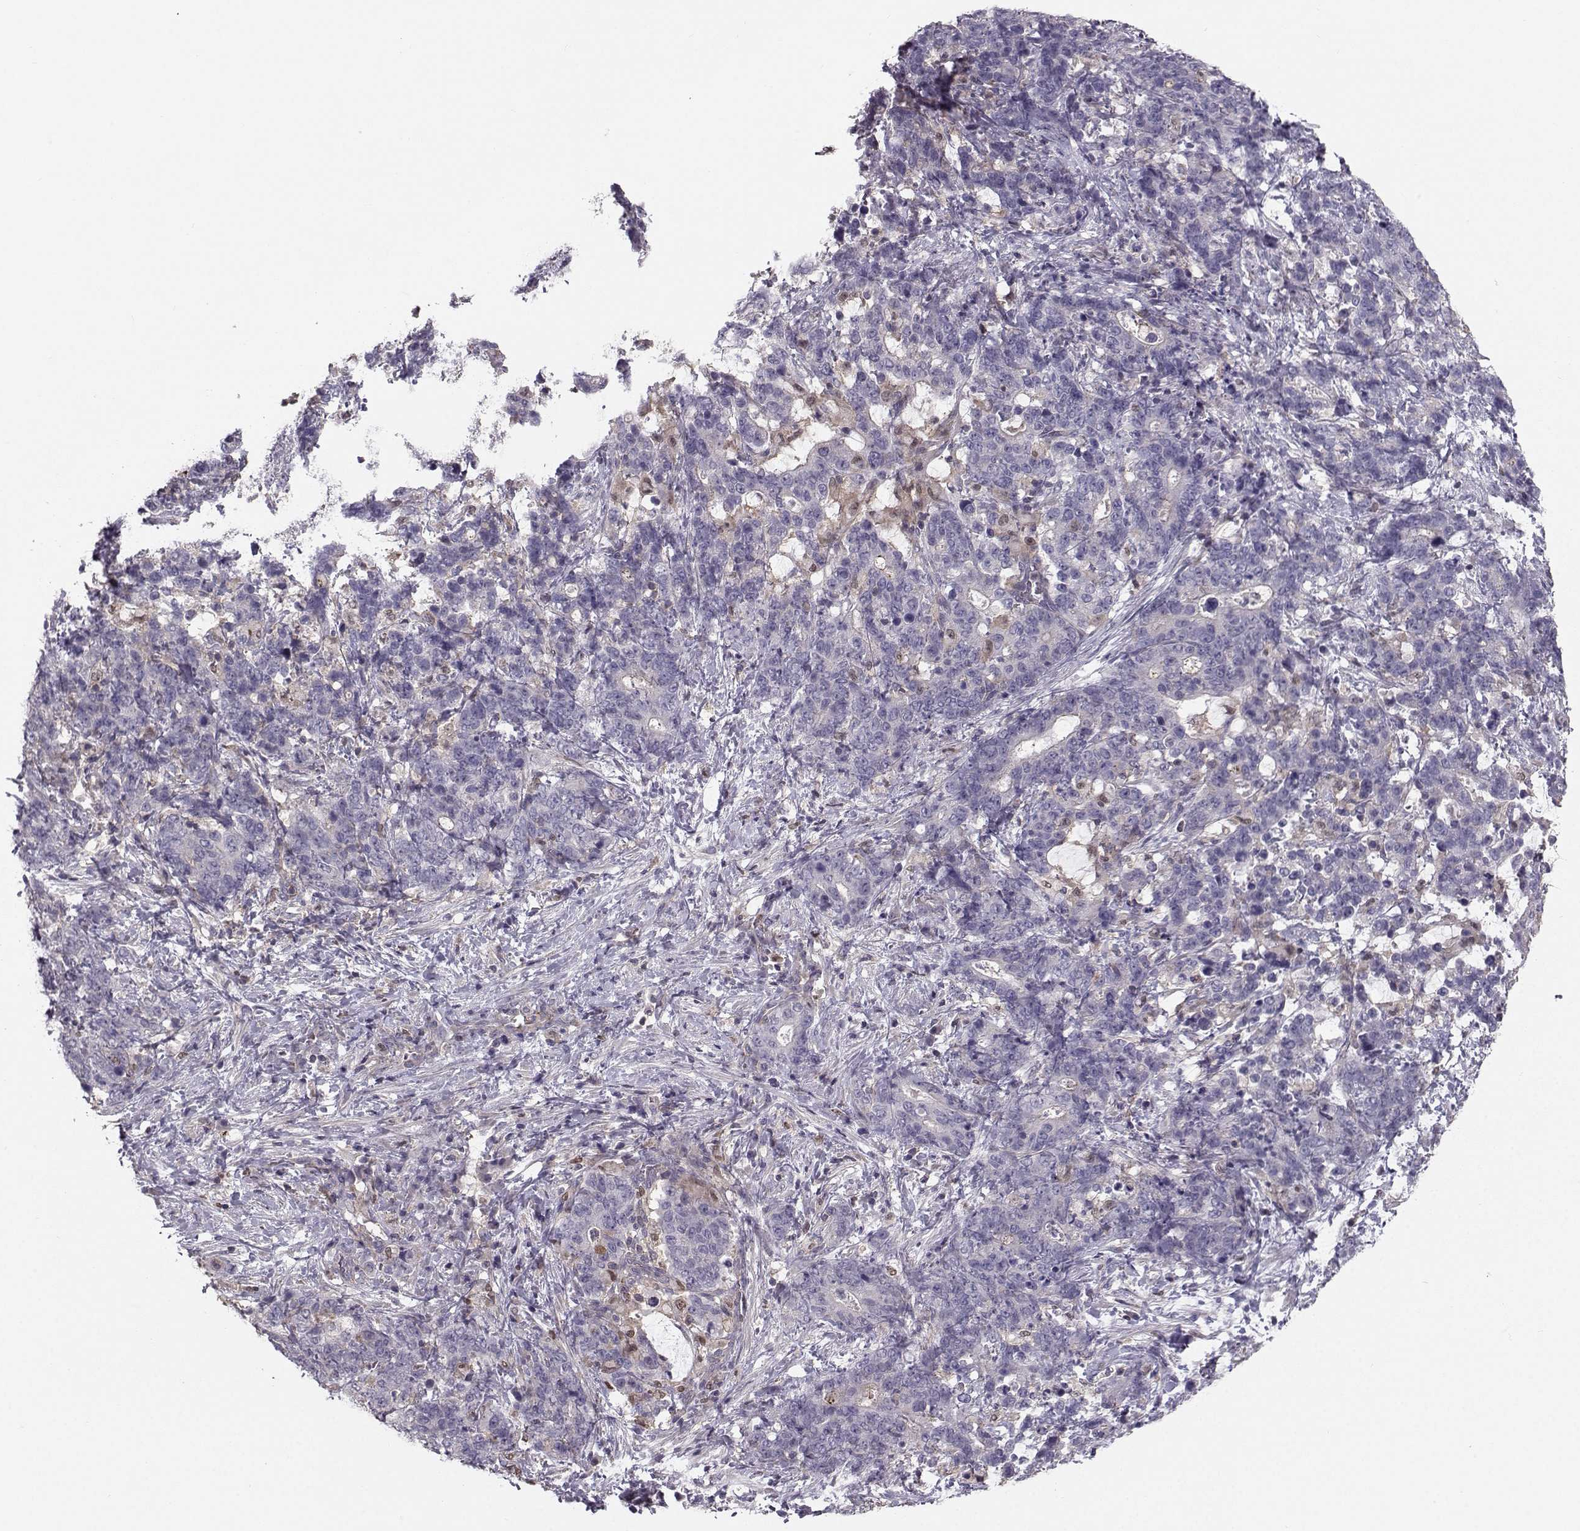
{"staining": {"intensity": "negative", "quantity": "none", "location": "none"}, "tissue": "stomach cancer", "cell_type": "Tumor cells", "image_type": "cancer", "snomed": [{"axis": "morphology", "description": "Normal tissue, NOS"}, {"axis": "morphology", "description": "Adenocarcinoma, NOS"}, {"axis": "topography", "description": "Stomach"}], "caption": "Tumor cells are negative for brown protein staining in stomach cancer (adenocarcinoma). (IHC, brightfield microscopy, high magnification).", "gene": "ASB16", "patient": {"sex": "female", "age": 64}}